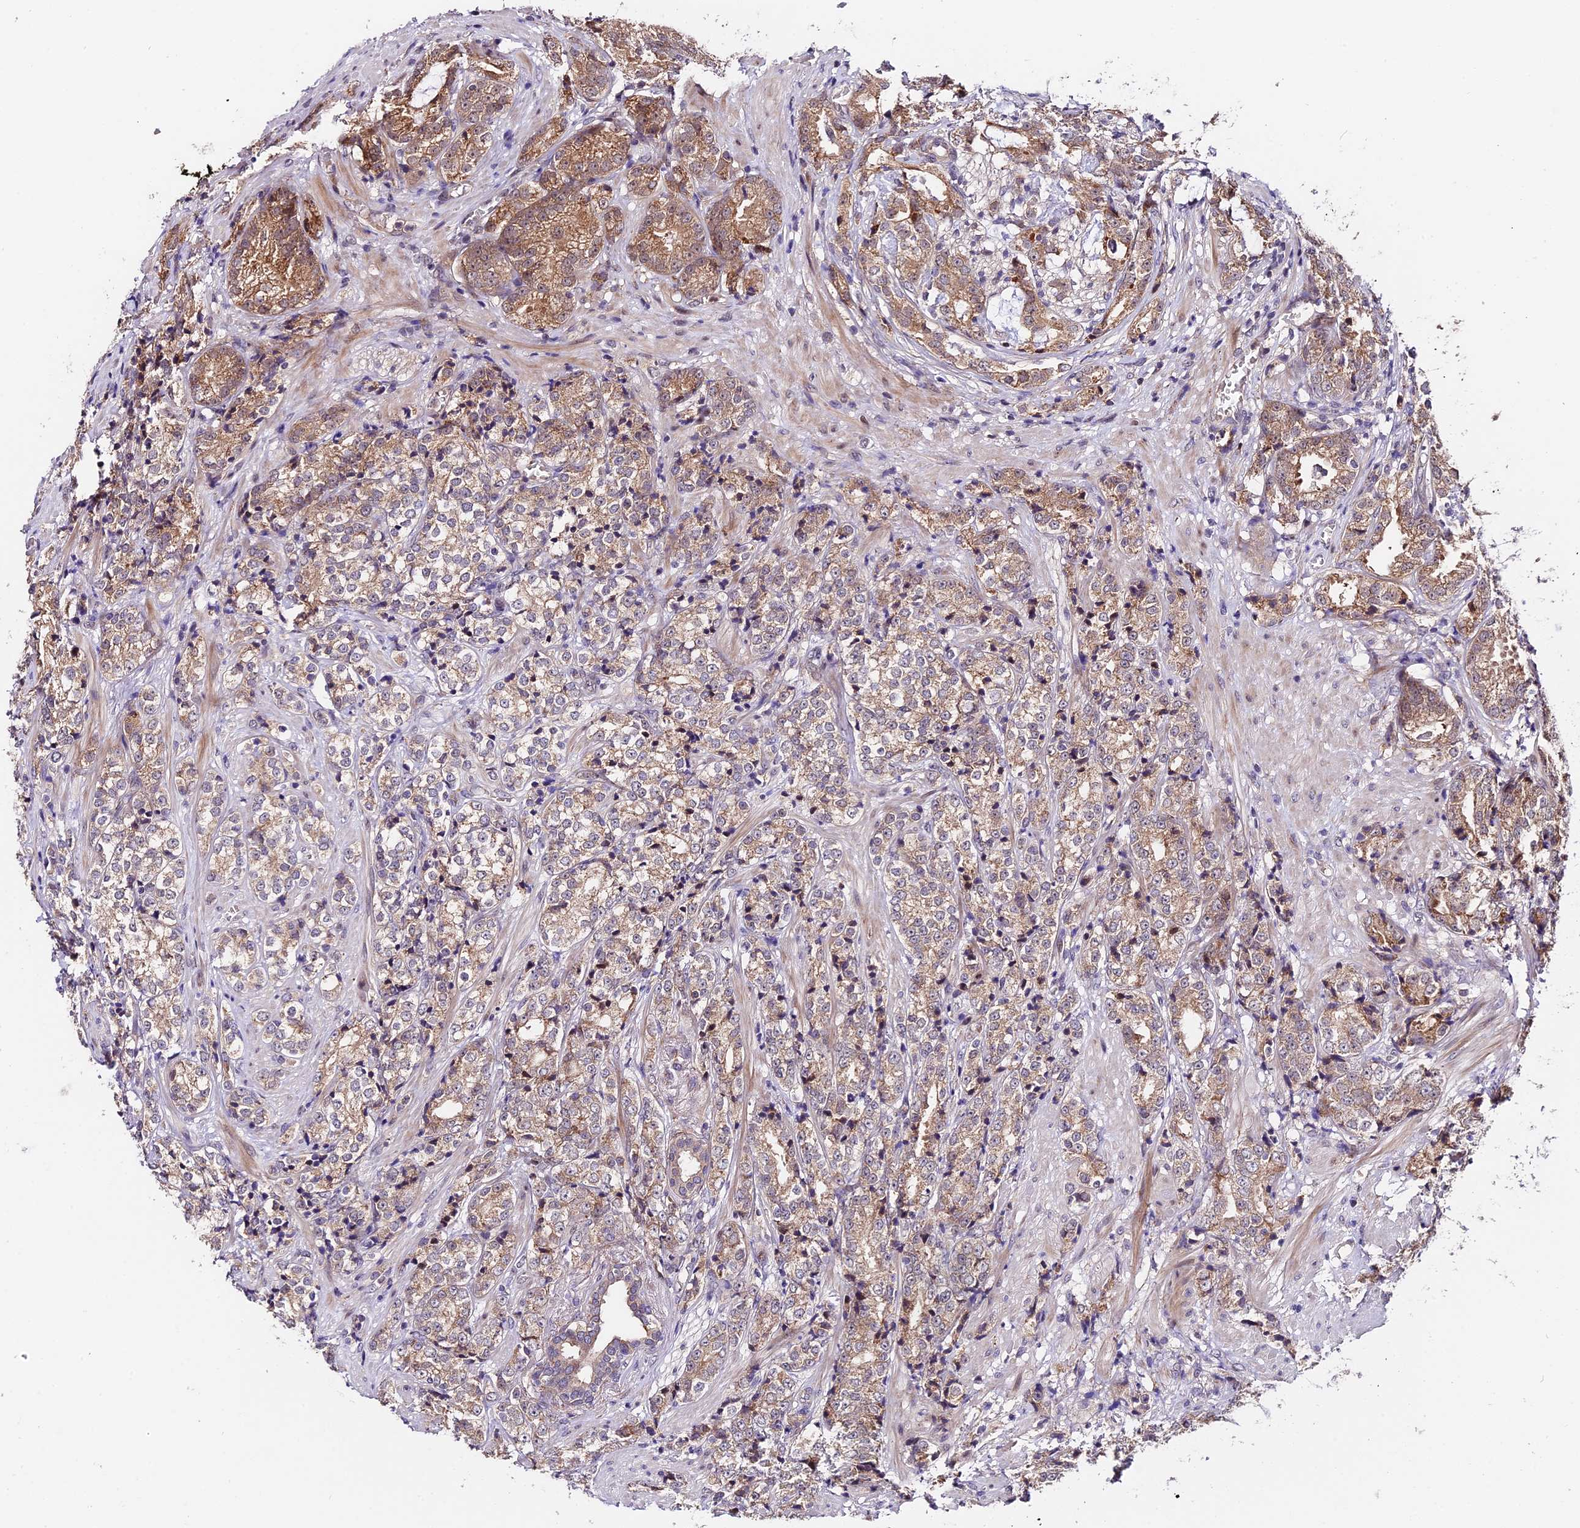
{"staining": {"intensity": "moderate", "quantity": ">75%", "location": "cytoplasmic/membranous"}, "tissue": "prostate cancer", "cell_type": "Tumor cells", "image_type": "cancer", "snomed": [{"axis": "morphology", "description": "Adenocarcinoma, High grade"}, {"axis": "topography", "description": "Prostate"}], "caption": "A brown stain labels moderate cytoplasmic/membranous staining of a protein in human adenocarcinoma (high-grade) (prostate) tumor cells.", "gene": "TRMT1", "patient": {"sex": "male", "age": 69}}